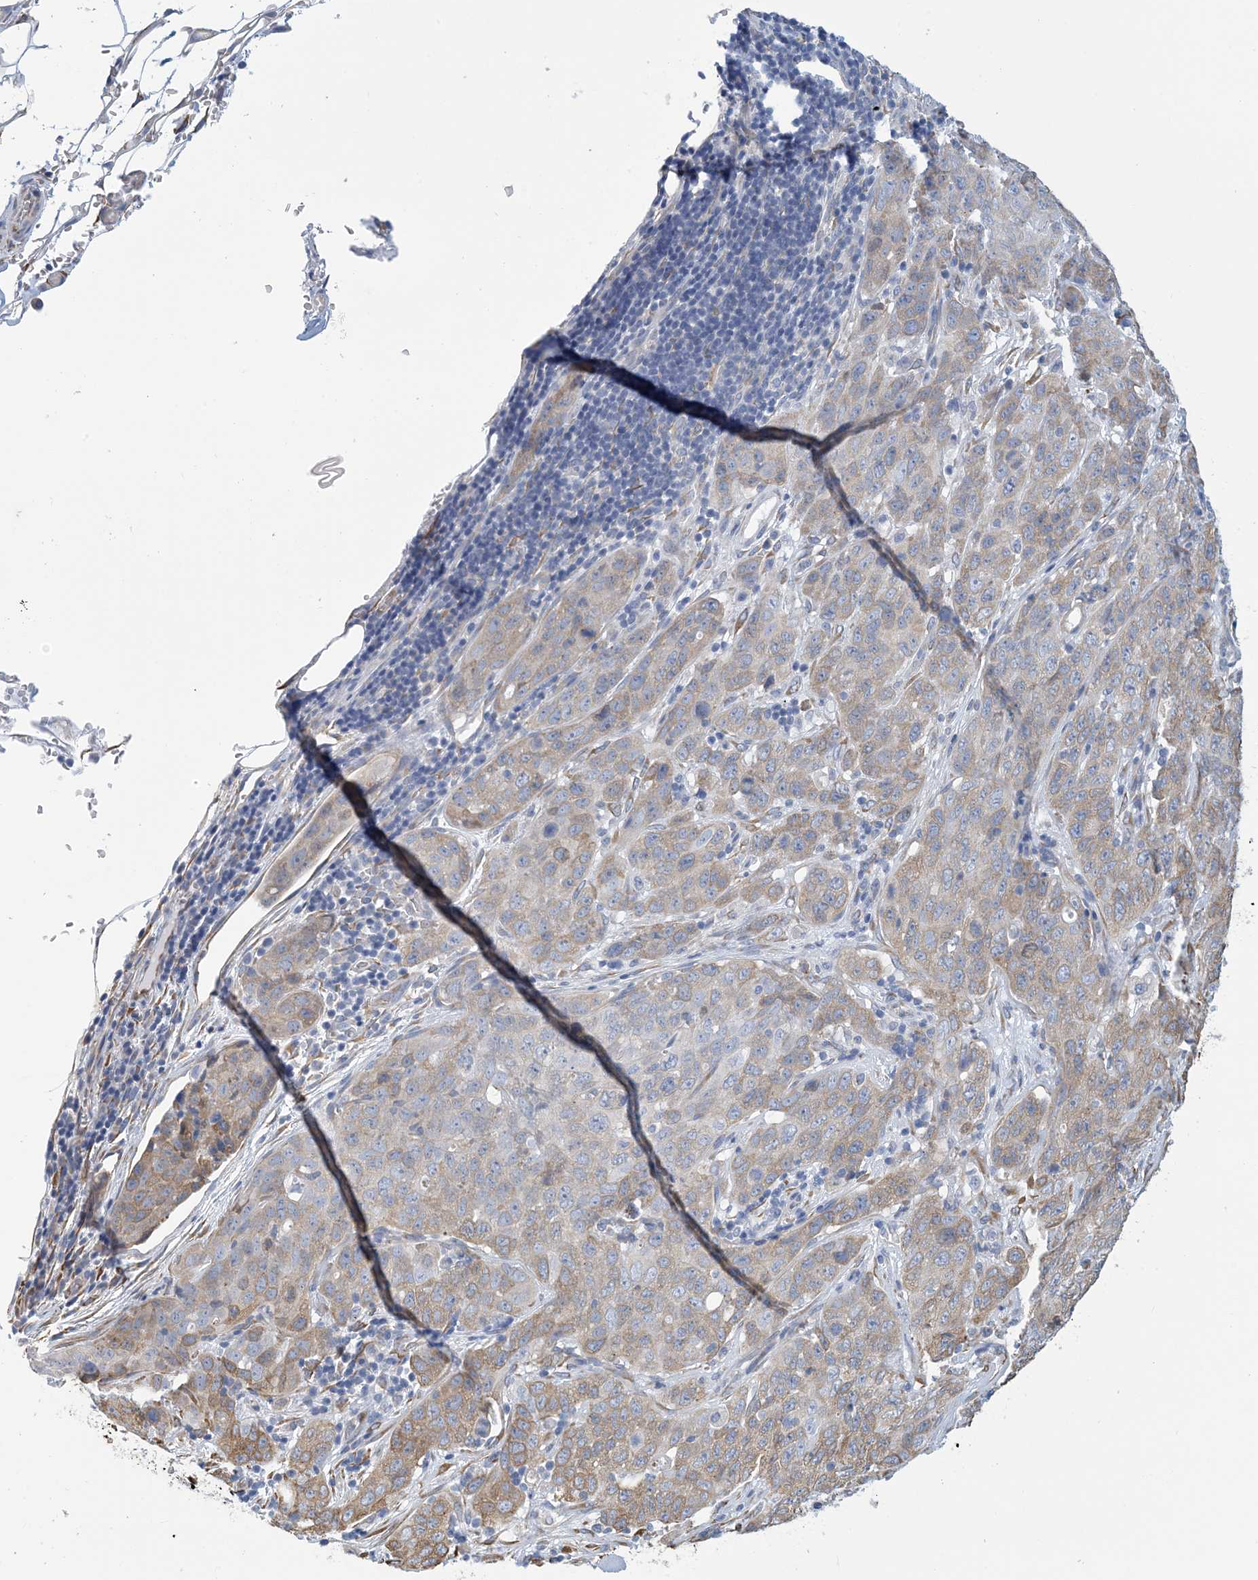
{"staining": {"intensity": "moderate", "quantity": "<25%", "location": "cytoplasmic/membranous"}, "tissue": "stomach cancer", "cell_type": "Tumor cells", "image_type": "cancer", "snomed": [{"axis": "morphology", "description": "Normal tissue, NOS"}, {"axis": "morphology", "description": "Adenocarcinoma, NOS"}, {"axis": "topography", "description": "Lymph node"}, {"axis": "topography", "description": "Stomach"}], "caption": "Protein staining of adenocarcinoma (stomach) tissue displays moderate cytoplasmic/membranous expression in about <25% of tumor cells.", "gene": "CCDC14", "patient": {"sex": "male", "age": 48}}